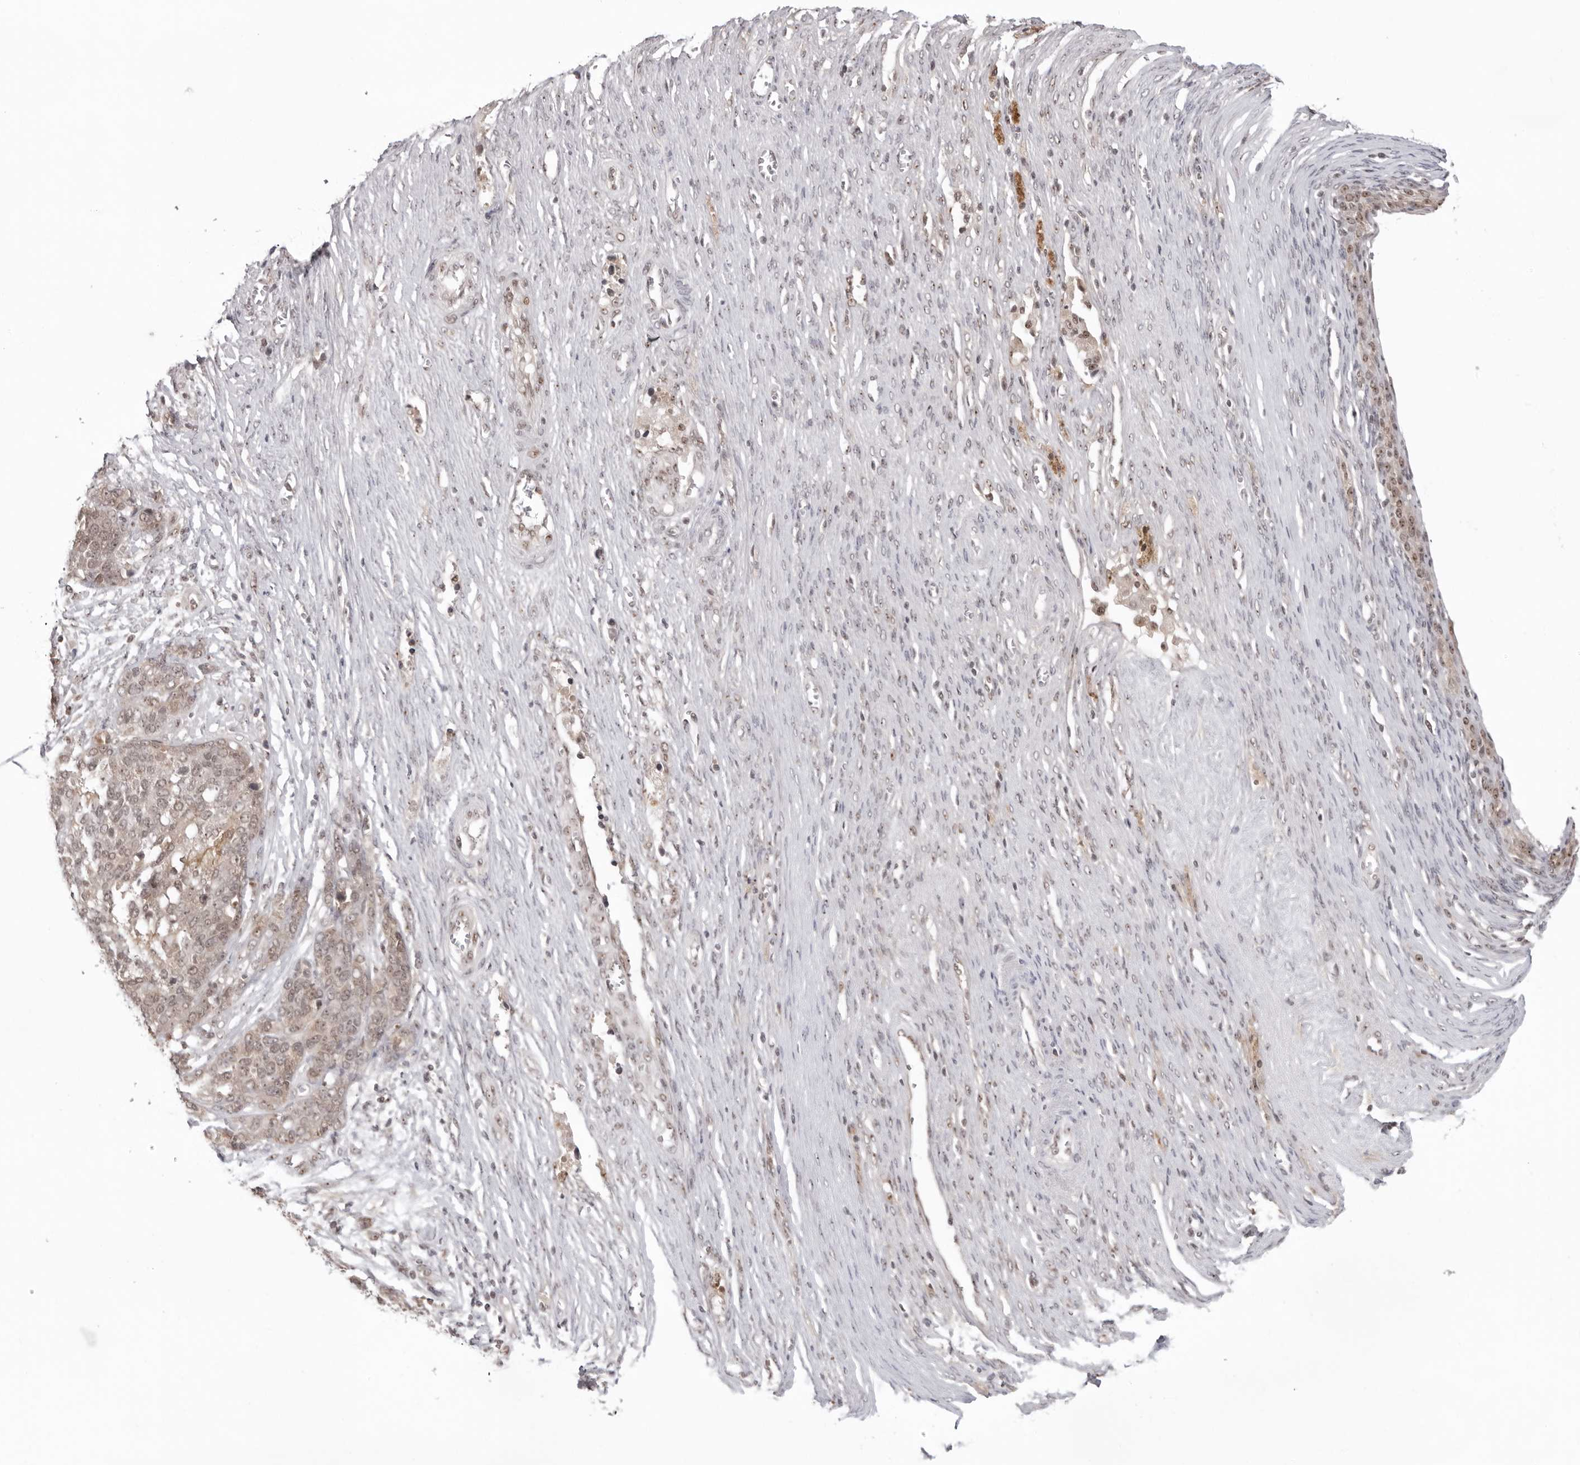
{"staining": {"intensity": "weak", "quantity": ">75%", "location": "cytoplasmic/membranous,nuclear"}, "tissue": "ovarian cancer", "cell_type": "Tumor cells", "image_type": "cancer", "snomed": [{"axis": "morphology", "description": "Cystadenocarcinoma, serous, NOS"}, {"axis": "topography", "description": "Ovary"}], "caption": "Protein staining shows weak cytoplasmic/membranous and nuclear expression in about >75% of tumor cells in serous cystadenocarcinoma (ovarian). The staining is performed using DAB (3,3'-diaminobenzidine) brown chromogen to label protein expression. The nuclei are counter-stained blue using hematoxylin.", "gene": "EXOSC10", "patient": {"sex": "female", "age": 44}}